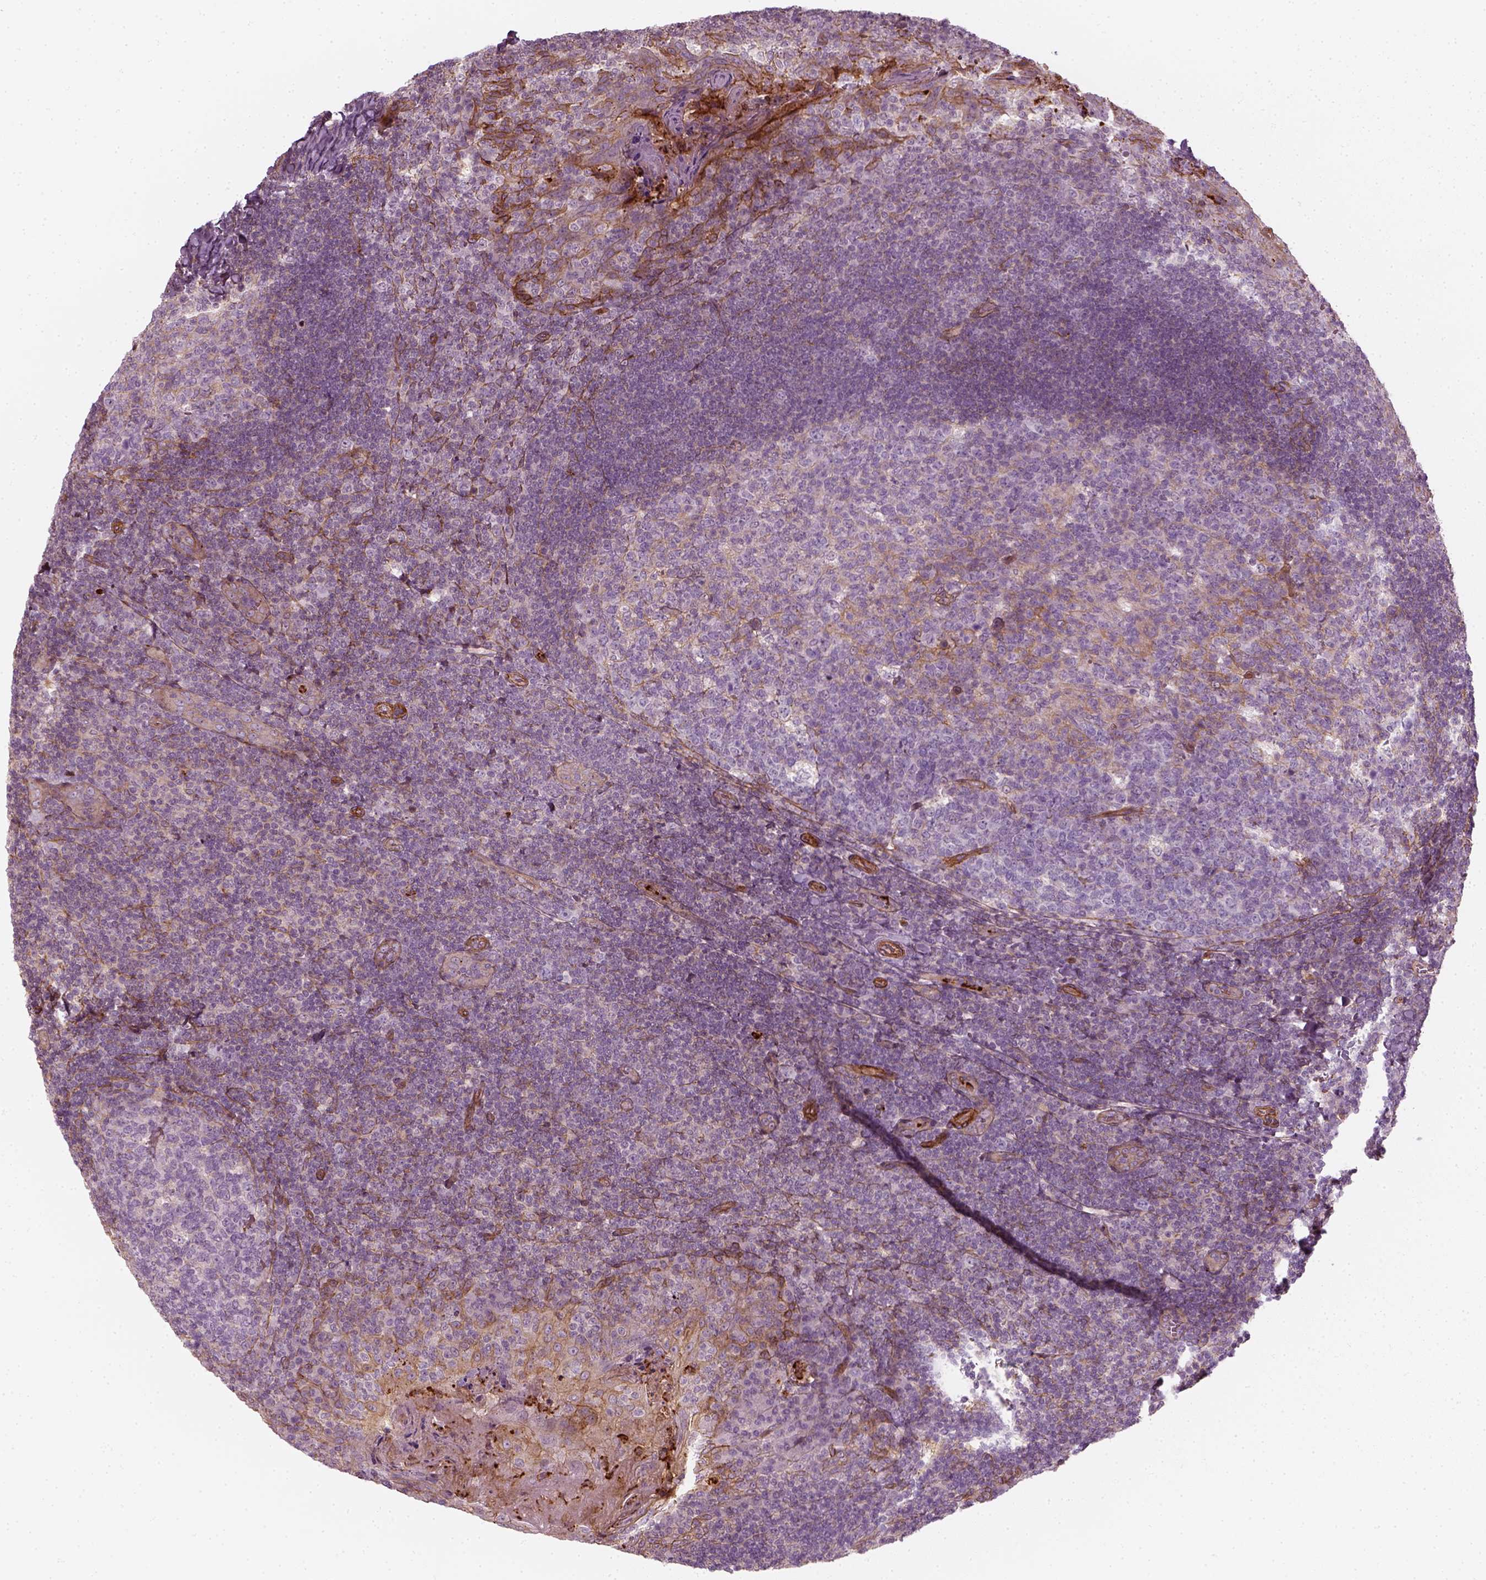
{"staining": {"intensity": "weak", "quantity": "25%-75%", "location": "cytoplasmic/membranous"}, "tissue": "tonsil", "cell_type": "Germinal center cells", "image_type": "normal", "snomed": [{"axis": "morphology", "description": "Normal tissue, NOS"}, {"axis": "topography", "description": "Tonsil"}], "caption": "Tonsil stained with DAB (3,3'-diaminobenzidine) IHC exhibits low levels of weak cytoplasmic/membranous positivity in about 25%-75% of germinal center cells.", "gene": "NPTN", "patient": {"sex": "male", "age": 17}}